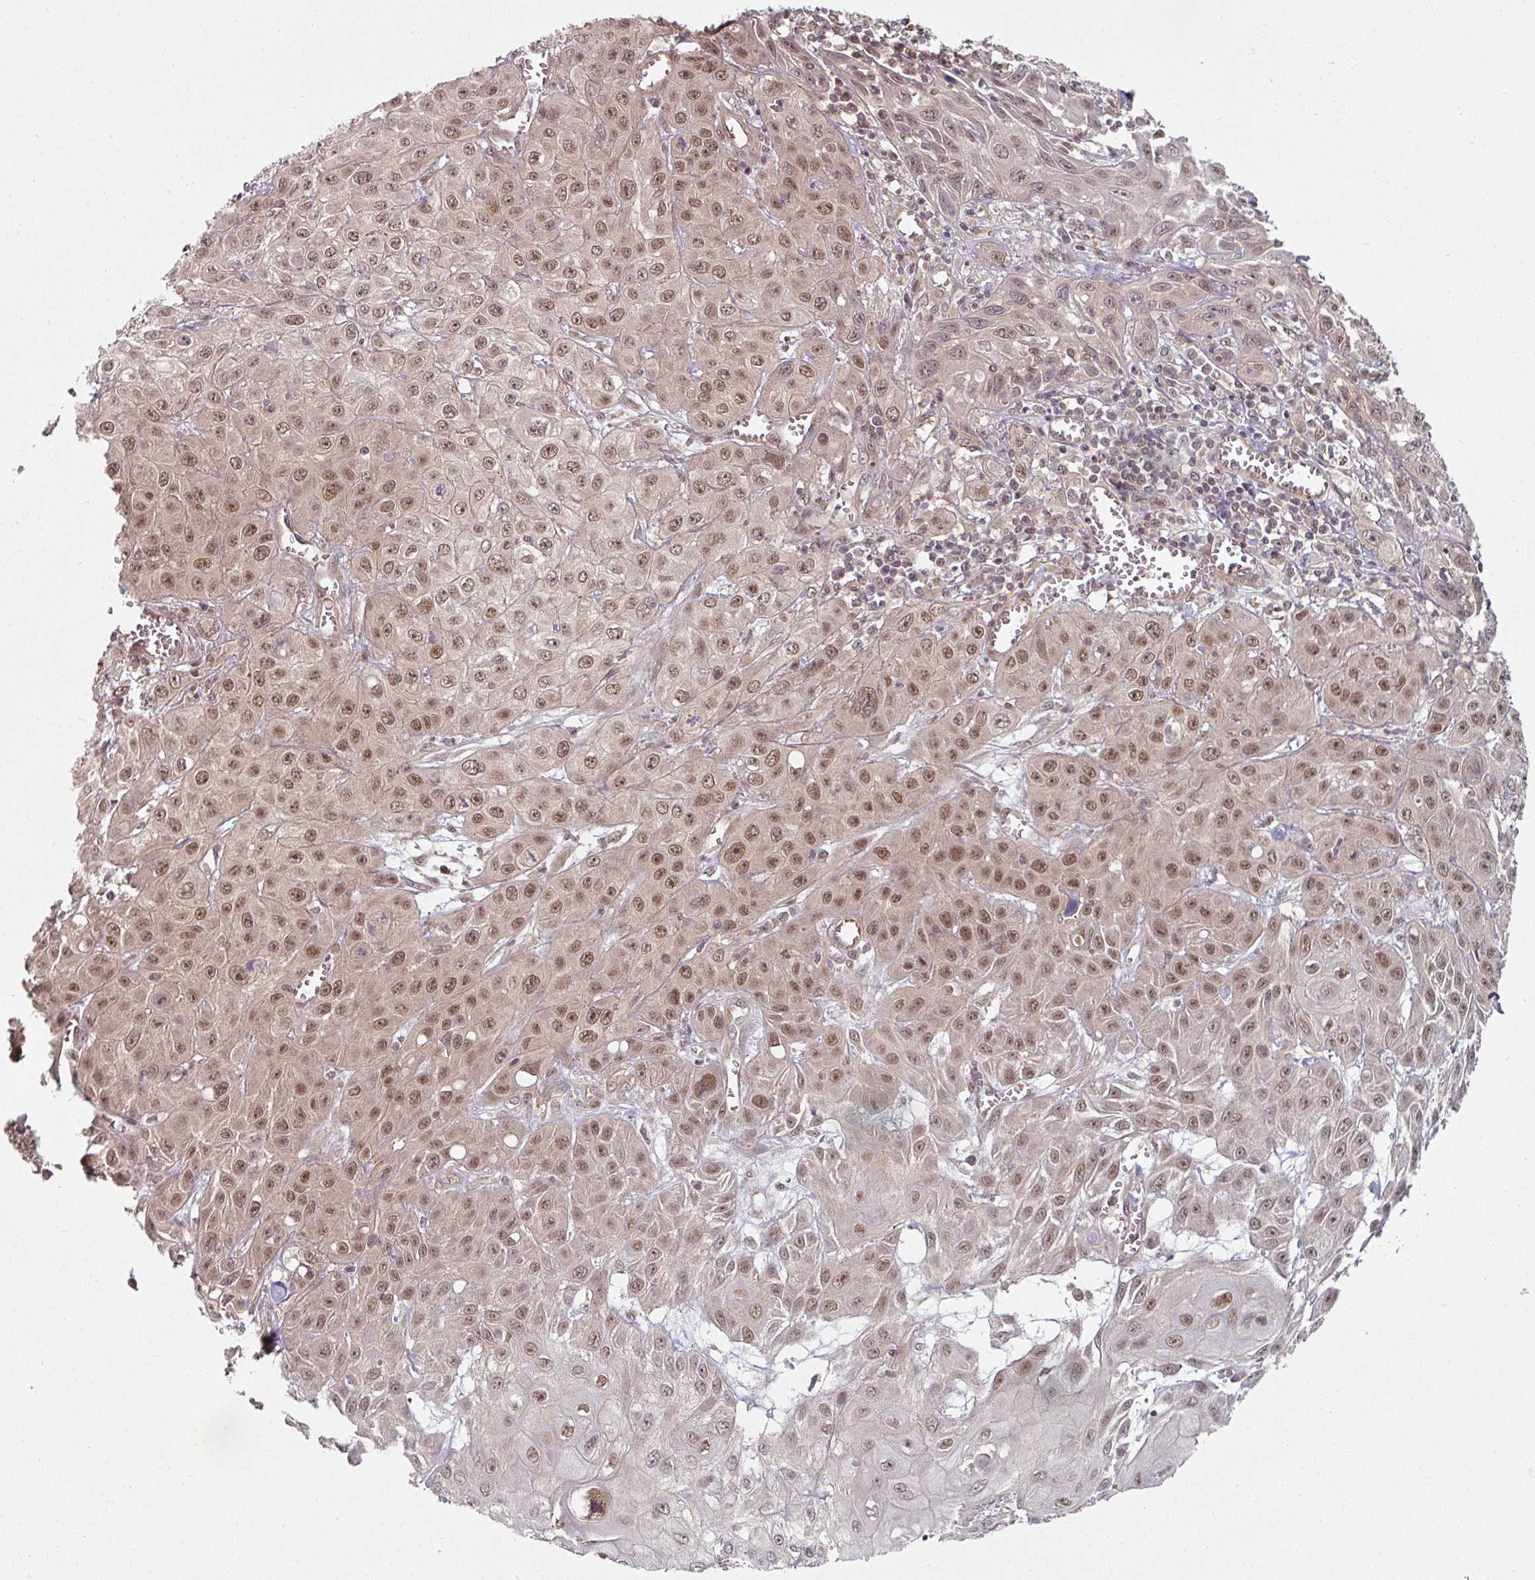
{"staining": {"intensity": "moderate", "quantity": ">75%", "location": "nuclear"}, "tissue": "skin cancer", "cell_type": "Tumor cells", "image_type": "cancer", "snomed": [{"axis": "morphology", "description": "Squamous cell carcinoma, NOS"}, {"axis": "topography", "description": "Skin"}, {"axis": "topography", "description": "Vulva"}], "caption": "Protein positivity by immunohistochemistry (IHC) shows moderate nuclear positivity in approximately >75% of tumor cells in squamous cell carcinoma (skin).", "gene": "PSME3IP1", "patient": {"sex": "female", "age": 71}}